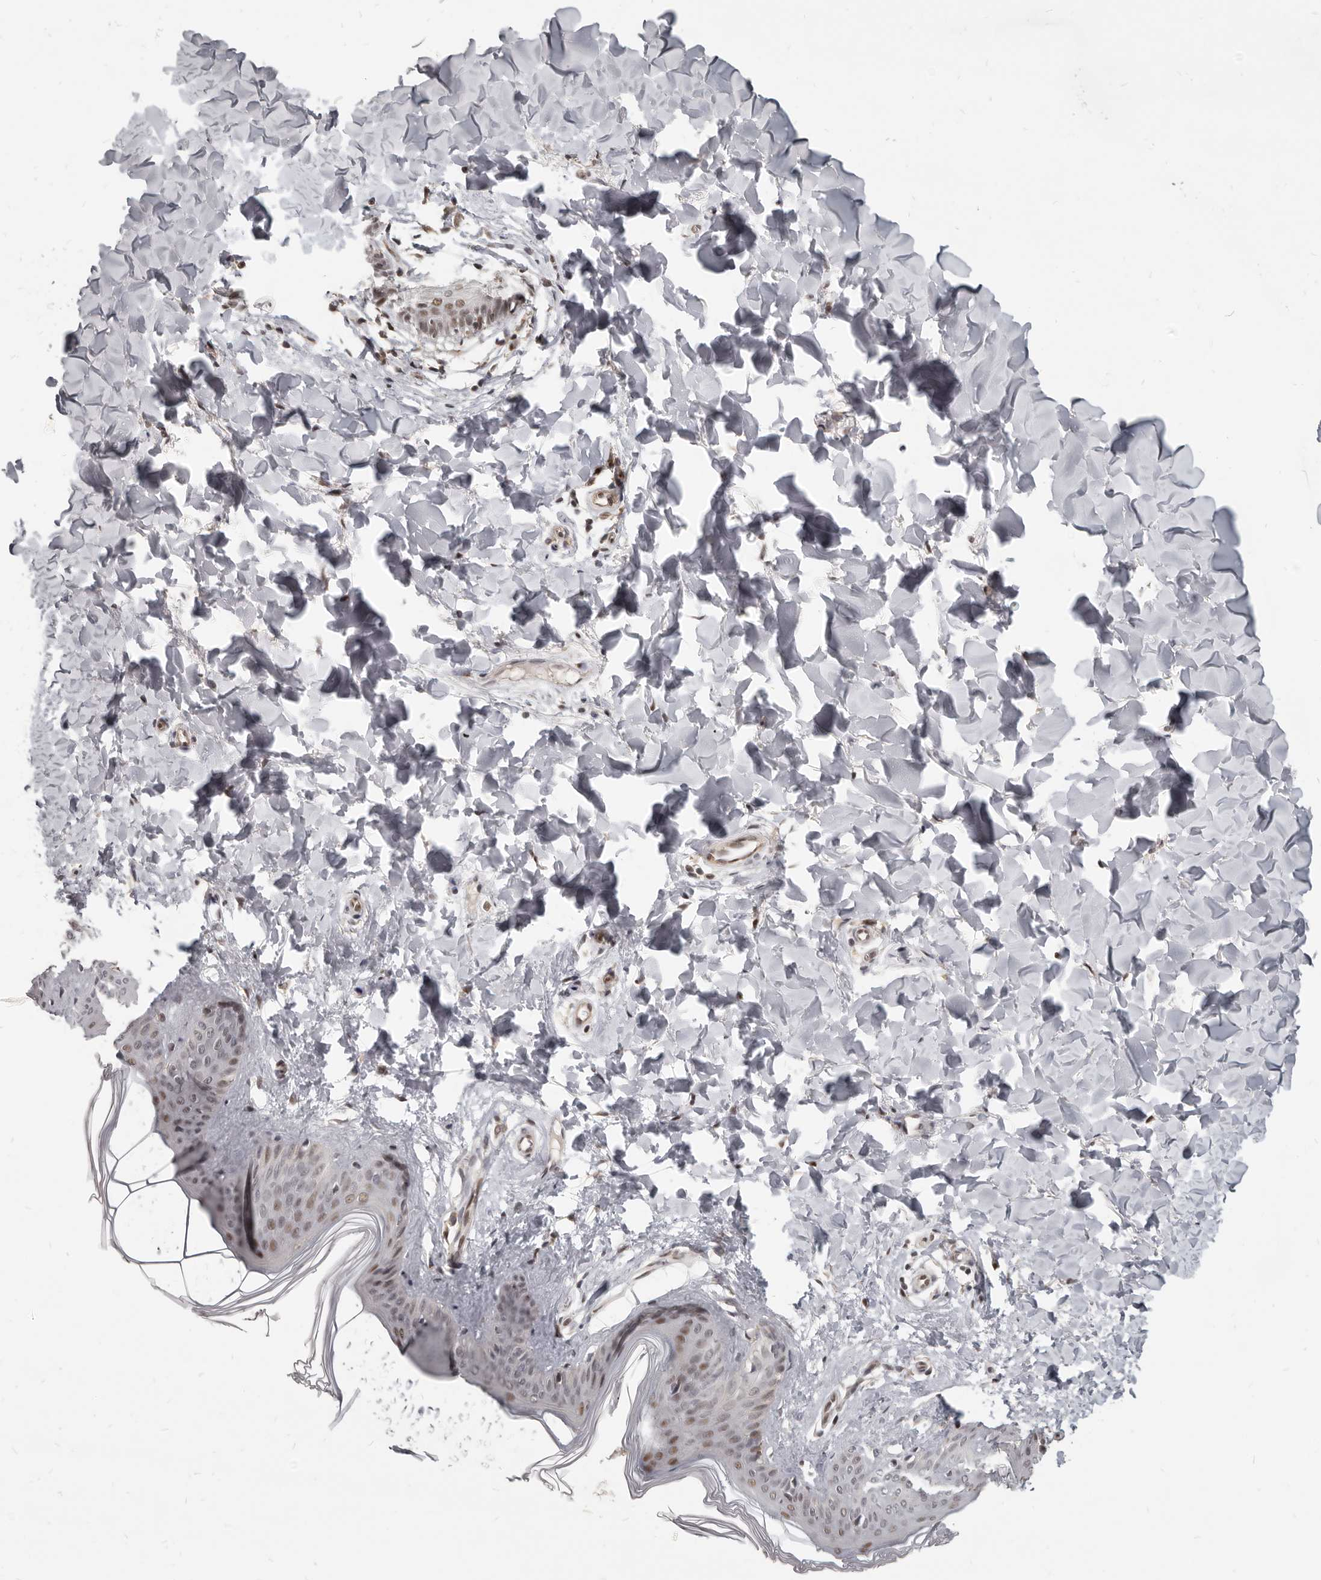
{"staining": {"intensity": "negative", "quantity": "none", "location": "none"}, "tissue": "skin", "cell_type": "Fibroblasts", "image_type": "normal", "snomed": [{"axis": "morphology", "description": "Normal tissue, NOS"}, {"axis": "topography", "description": "Skin"}], "caption": "High magnification brightfield microscopy of benign skin stained with DAB (brown) and counterstained with hematoxylin (blue): fibroblasts show no significant positivity.", "gene": "ATF5", "patient": {"sex": "female", "age": 17}}